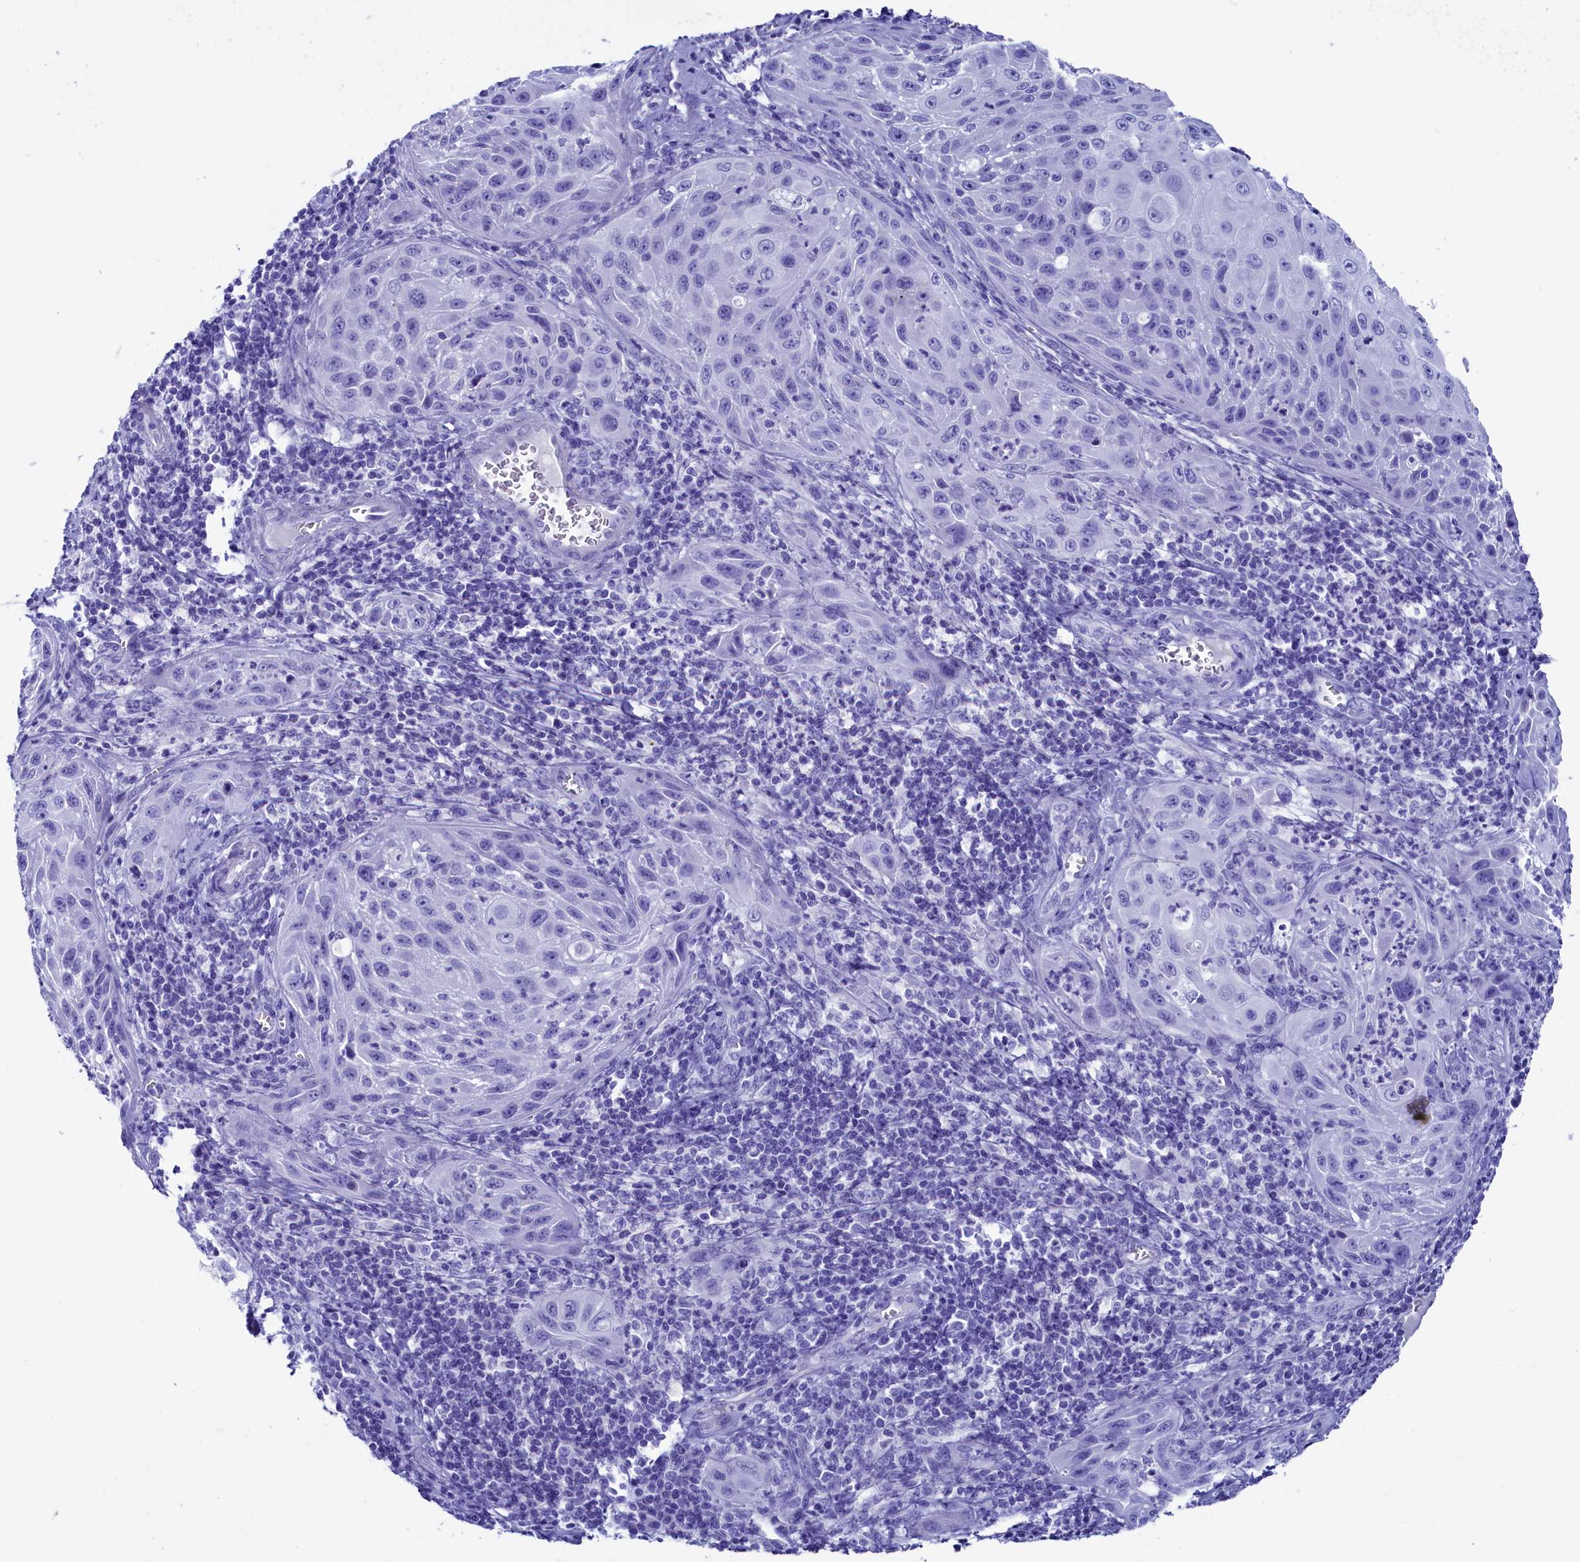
{"staining": {"intensity": "negative", "quantity": "none", "location": "none"}, "tissue": "cervical cancer", "cell_type": "Tumor cells", "image_type": "cancer", "snomed": [{"axis": "morphology", "description": "Squamous cell carcinoma, NOS"}, {"axis": "topography", "description": "Cervix"}], "caption": "IHC image of cervical squamous cell carcinoma stained for a protein (brown), which displays no staining in tumor cells.", "gene": "ANKRD29", "patient": {"sex": "female", "age": 42}}